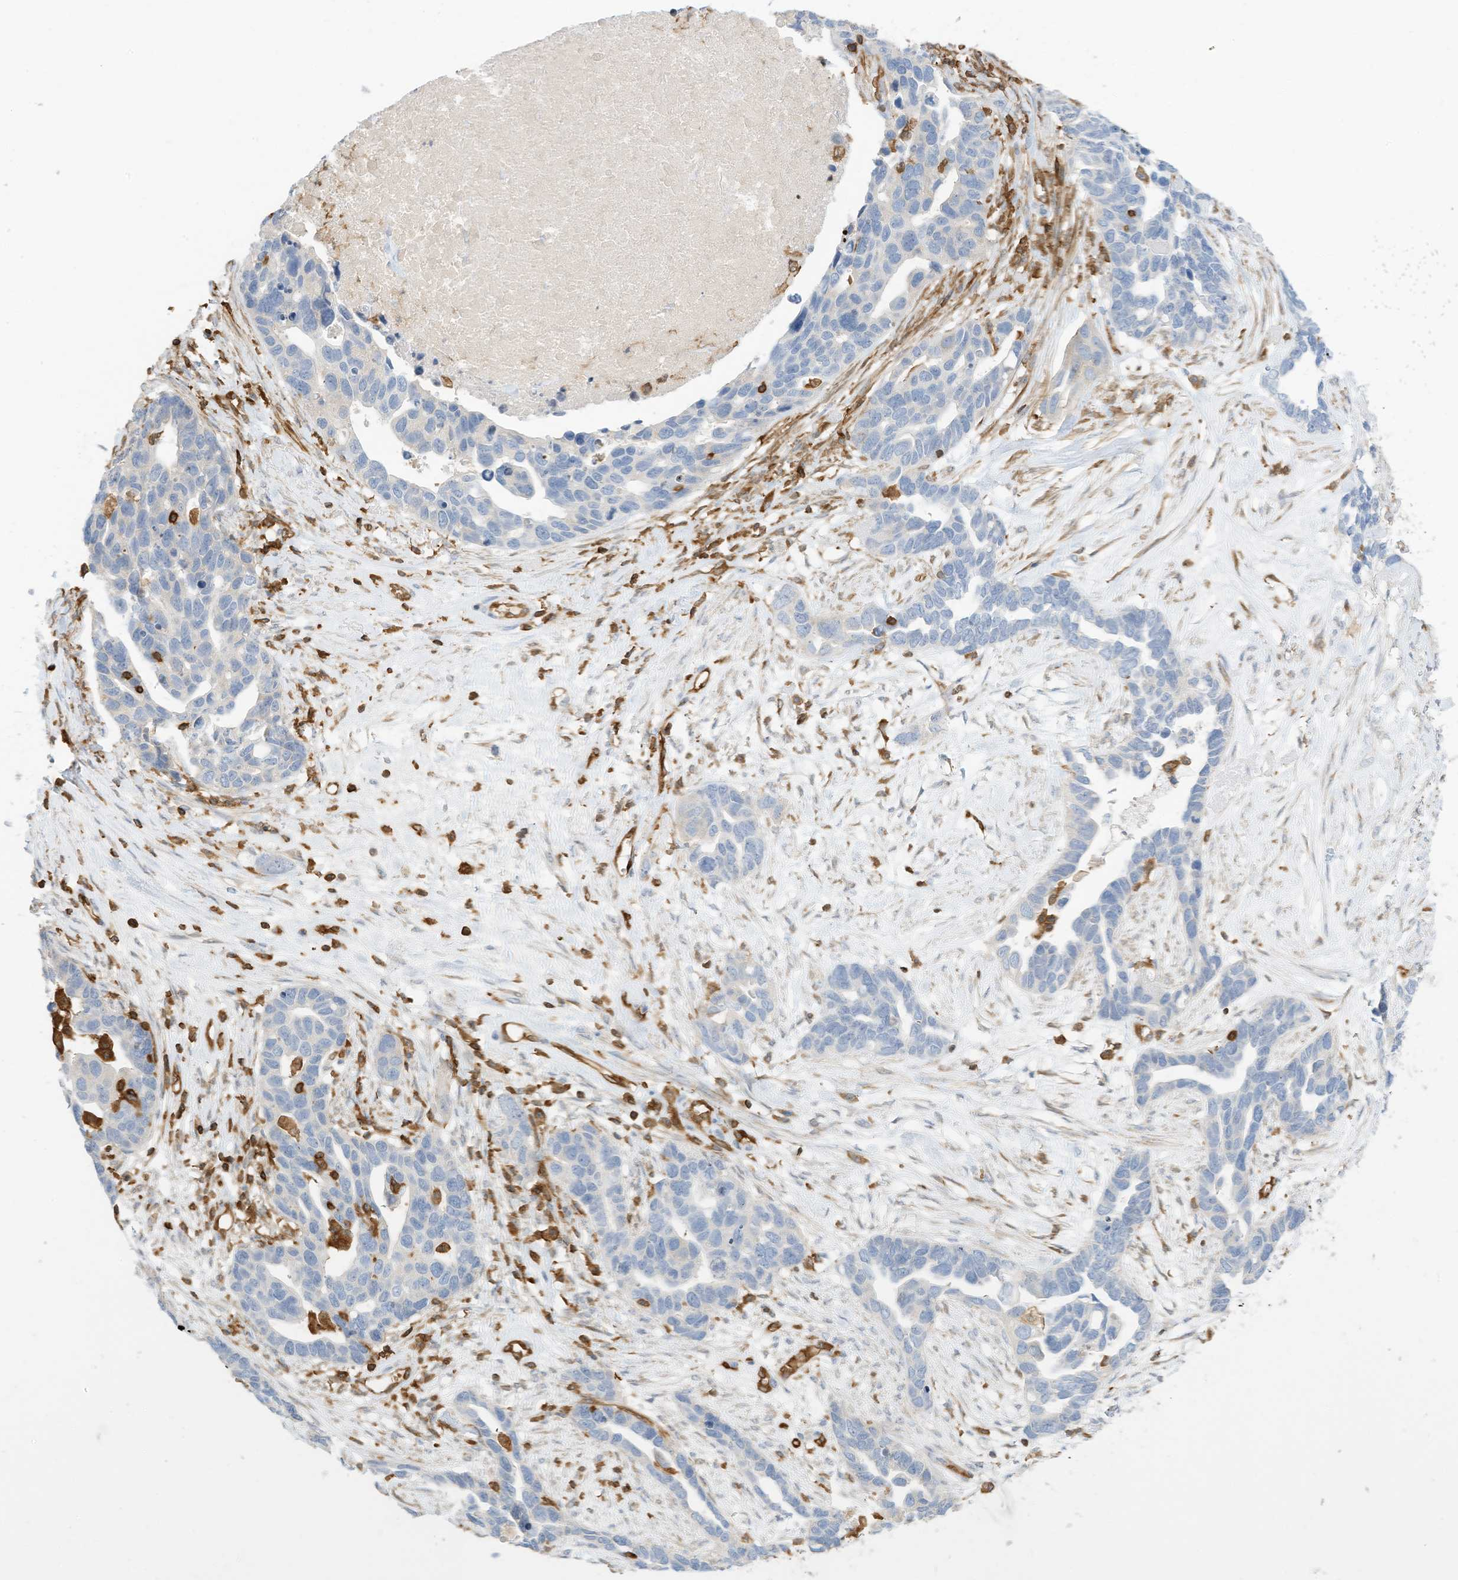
{"staining": {"intensity": "negative", "quantity": "none", "location": "none"}, "tissue": "ovarian cancer", "cell_type": "Tumor cells", "image_type": "cancer", "snomed": [{"axis": "morphology", "description": "Cystadenocarcinoma, serous, NOS"}, {"axis": "topography", "description": "Ovary"}], "caption": "Immunohistochemical staining of ovarian cancer (serous cystadenocarcinoma) exhibits no significant staining in tumor cells.", "gene": "ARHGAP25", "patient": {"sex": "female", "age": 54}}